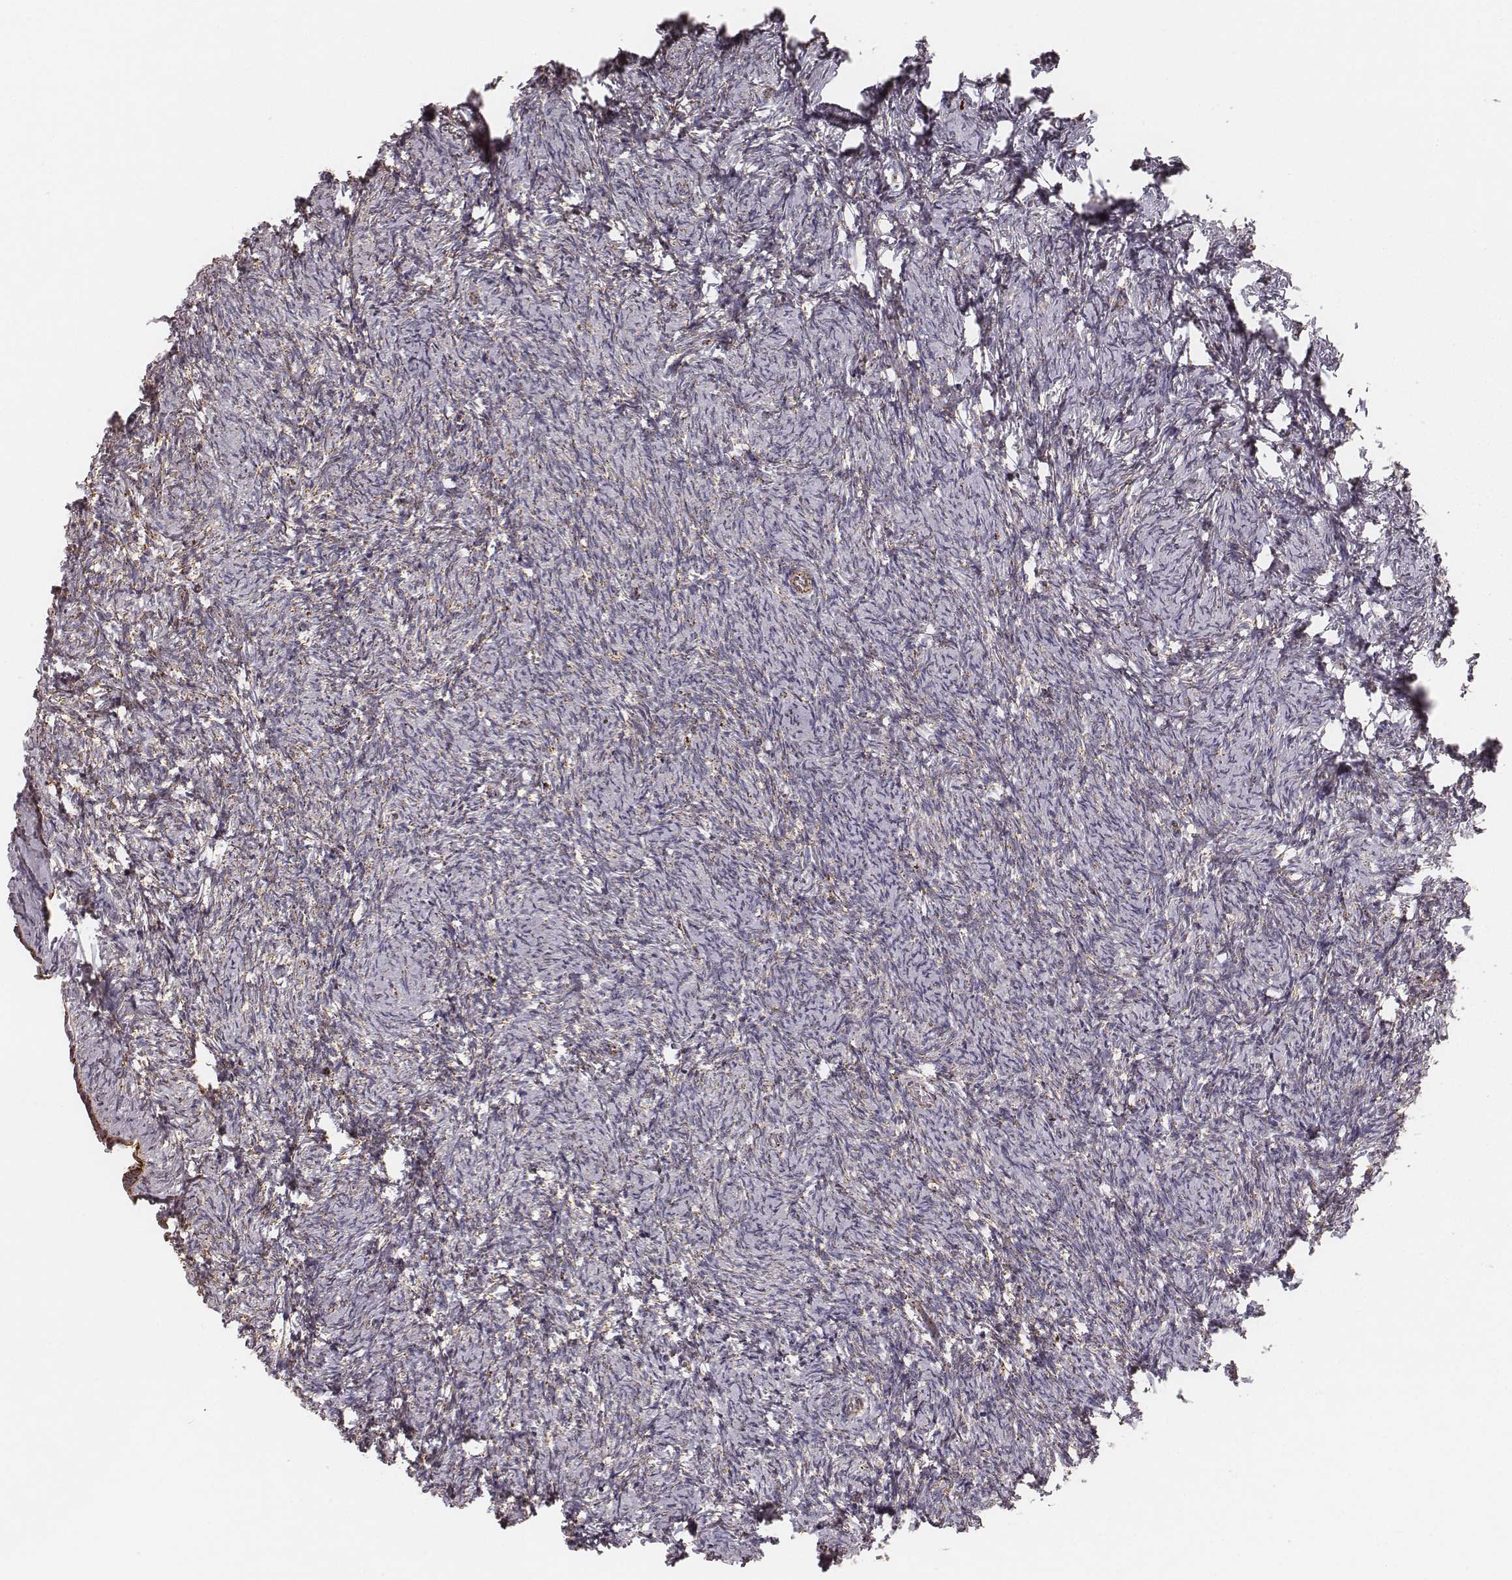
{"staining": {"intensity": "strong", "quantity": ">75%", "location": "cytoplasmic/membranous"}, "tissue": "ovary", "cell_type": "Follicle cells", "image_type": "normal", "snomed": [{"axis": "morphology", "description": "Normal tissue, NOS"}, {"axis": "topography", "description": "Ovary"}], "caption": "Brown immunohistochemical staining in unremarkable human ovary demonstrates strong cytoplasmic/membranous positivity in approximately >75% of follicle cells. The protein is shown in brown color, while the nuclei are stained blue.", "gene": "CS", "patient": {"sex": "female", "age": 39}}